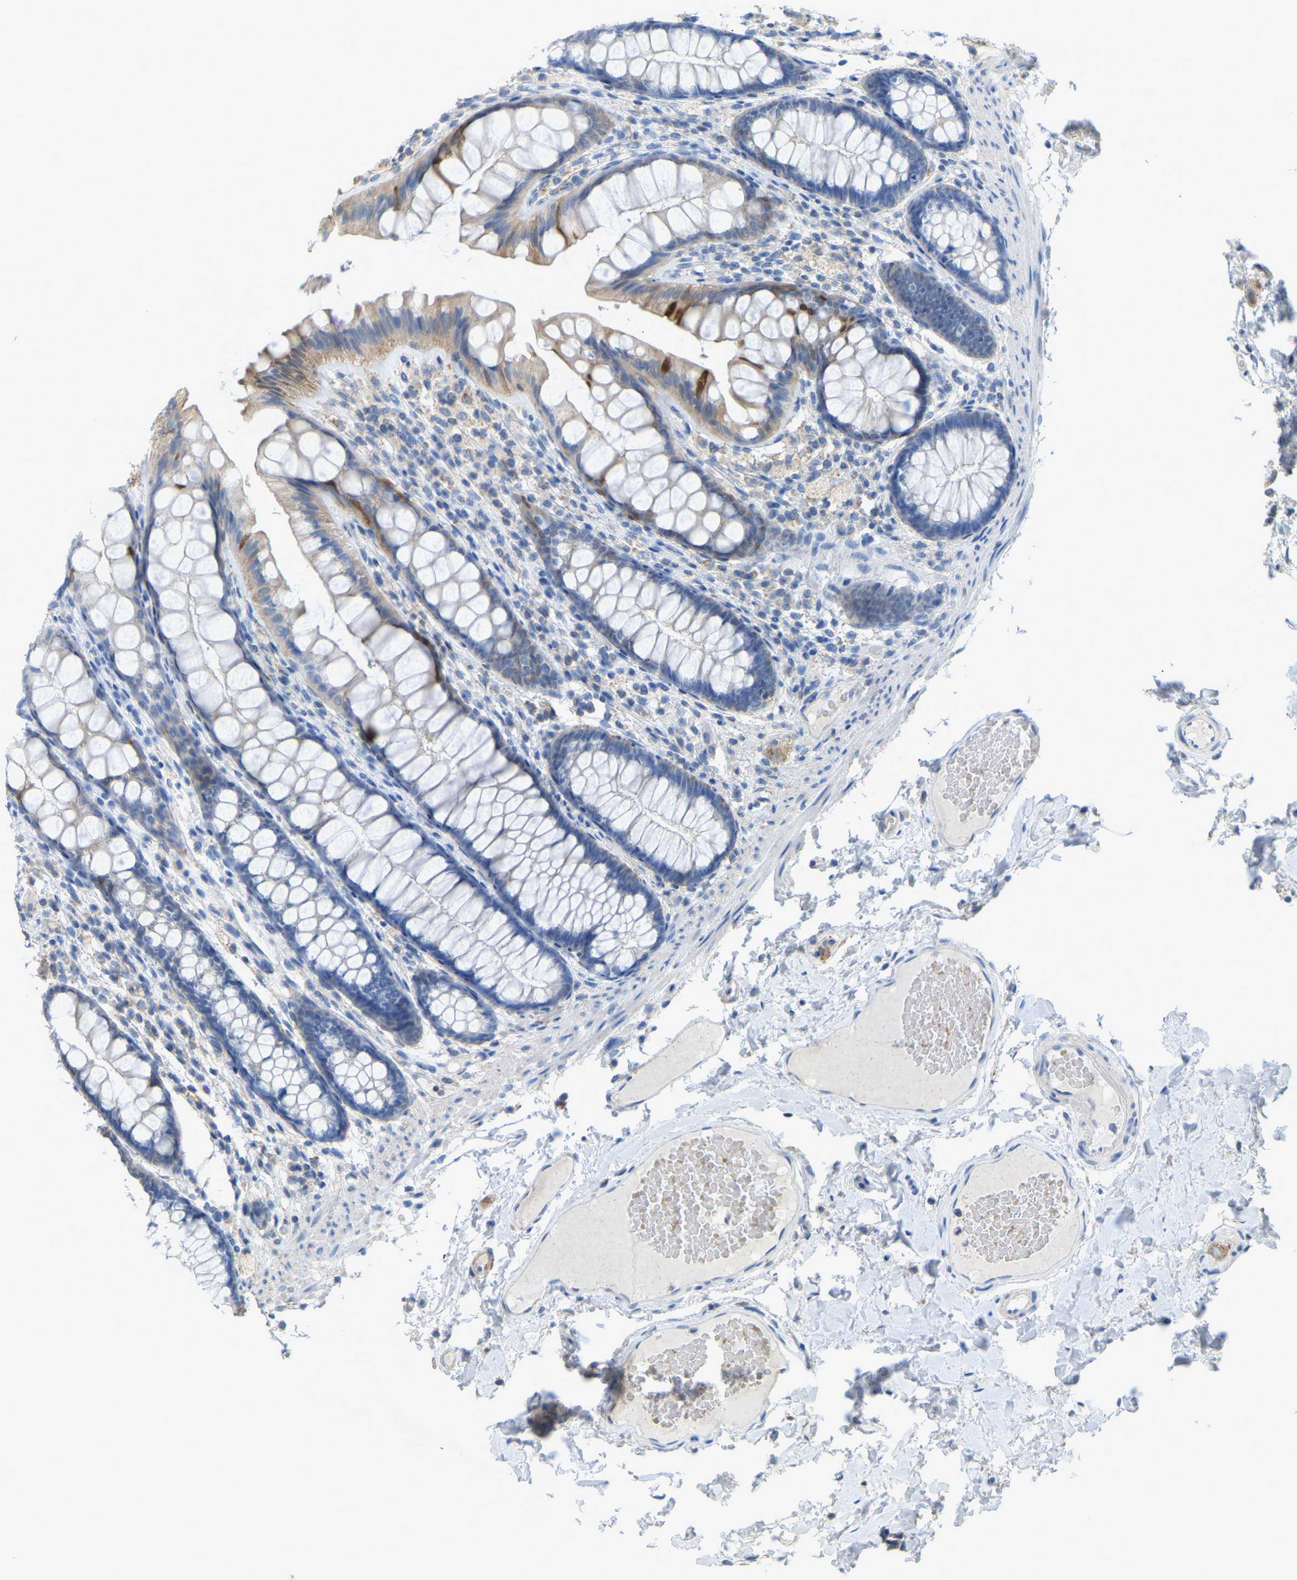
{"staining": {"intensity": "negative", "quantity": "none", "location": "none"}, "tissue": "colon", "cell_type": "Endothelial cells", "image_type": "normal", "snomed": [{"axis": "morphology", "description": "Normal tissue, NOS"}, {"axis": "topography", "description": "Colon"}], "caption": "Benign colon was stained to show a protein in brown. There is no significant expression in endothelial cells.", "gene": "SERPINB5", "patient": {"sex": "female", "age": 56}}